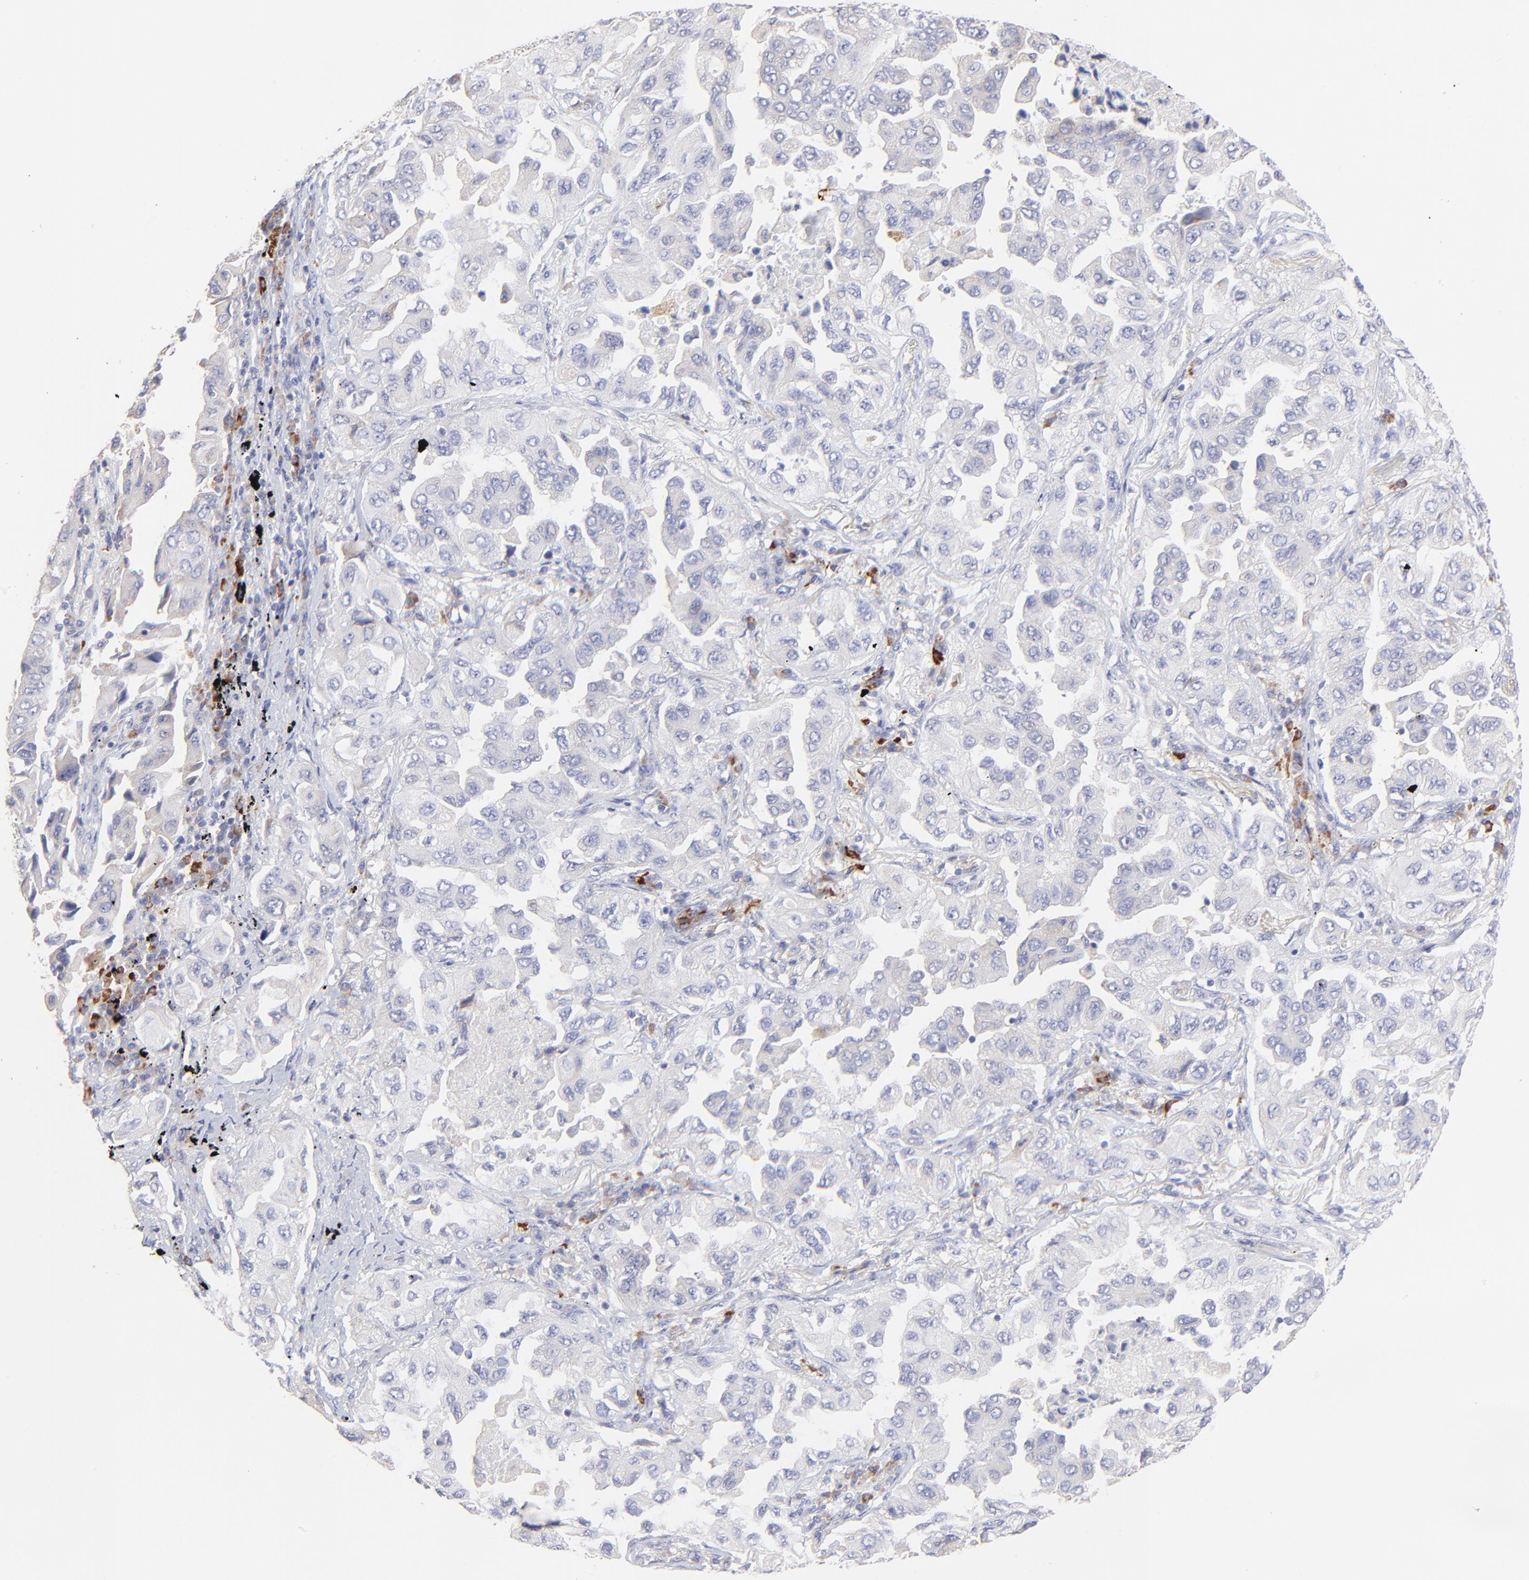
{"staining": {"intensity": "negative", "quantity": "none", "location": "none"}, "tissue": "lung cancer", "cell_type": "Tumor cells", "image_type": "cancer", "snomed": [{"axis": "morphology", "description": "Adenocarcinoma, NOS"}, {"axis": "topography", "description": "Lung"}], "caption": "Immunohistochemical staining of adenocarcinoma (lung) demonstrates no significant staining in tumor cells.", "gene": "LHFPL1", "patient": {"sex": "female", "age": 65}}